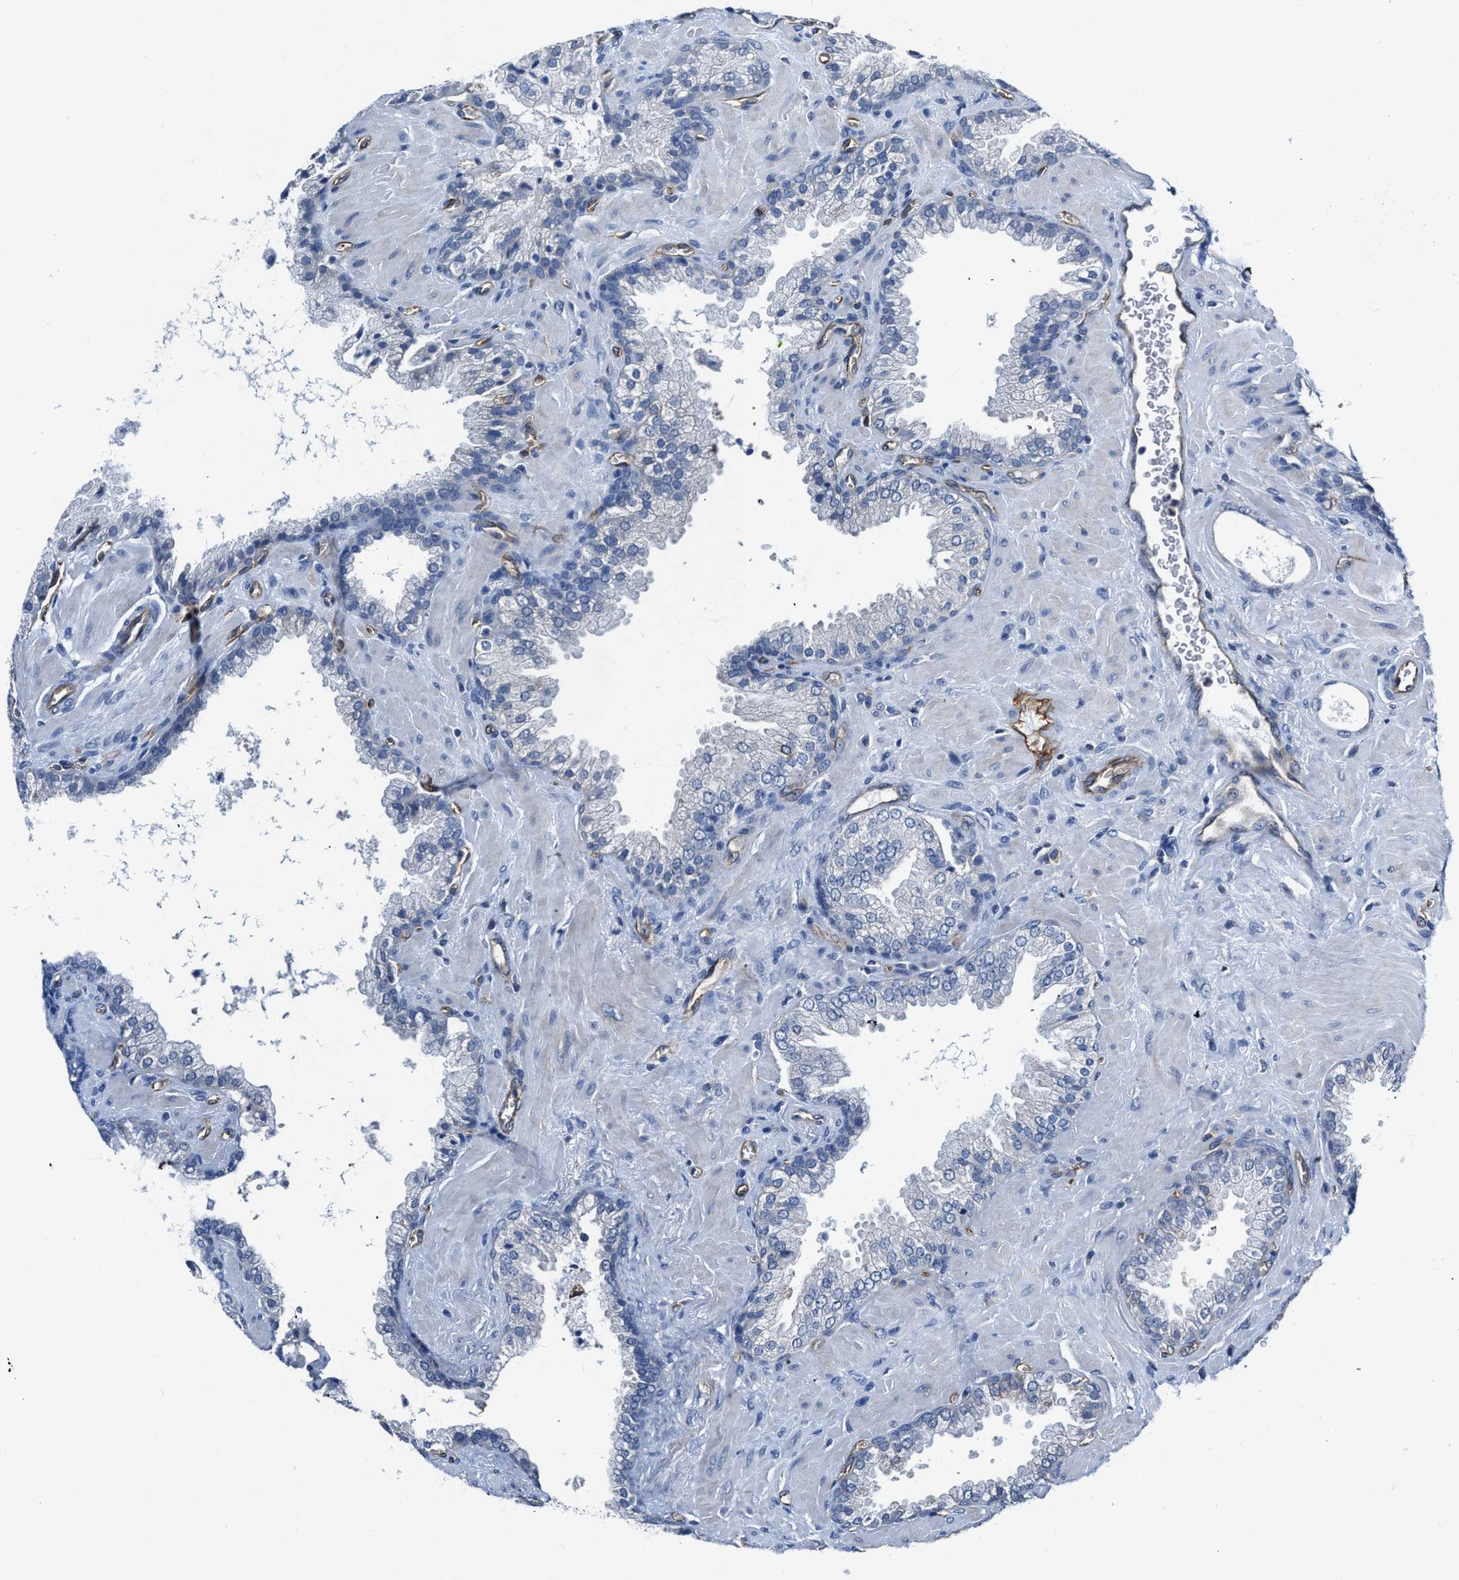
{"staining": {"intensity": "negative", "quantity": "none", "location": "none"}, "tissue": "prostate cancer", "cell_type": "Tumor cells", "image_type": "cancer", "snomed": [{"axis": "morphology", "description": "Adenocarcinoma, Low grade"}, {"axis": "topography", "description": "Prostate"}], "caption": "Prostate cancer was stained to show a protein in brown. There is no significant expression in tumor cells. Brightfield microscopy of immunohistochemistry (IHC) stained with DAB (brown) and hematoxylin (blue), captured at high magnification.", "gene": "C22orf42", "patient": {"sex": "male", "age": 71}}